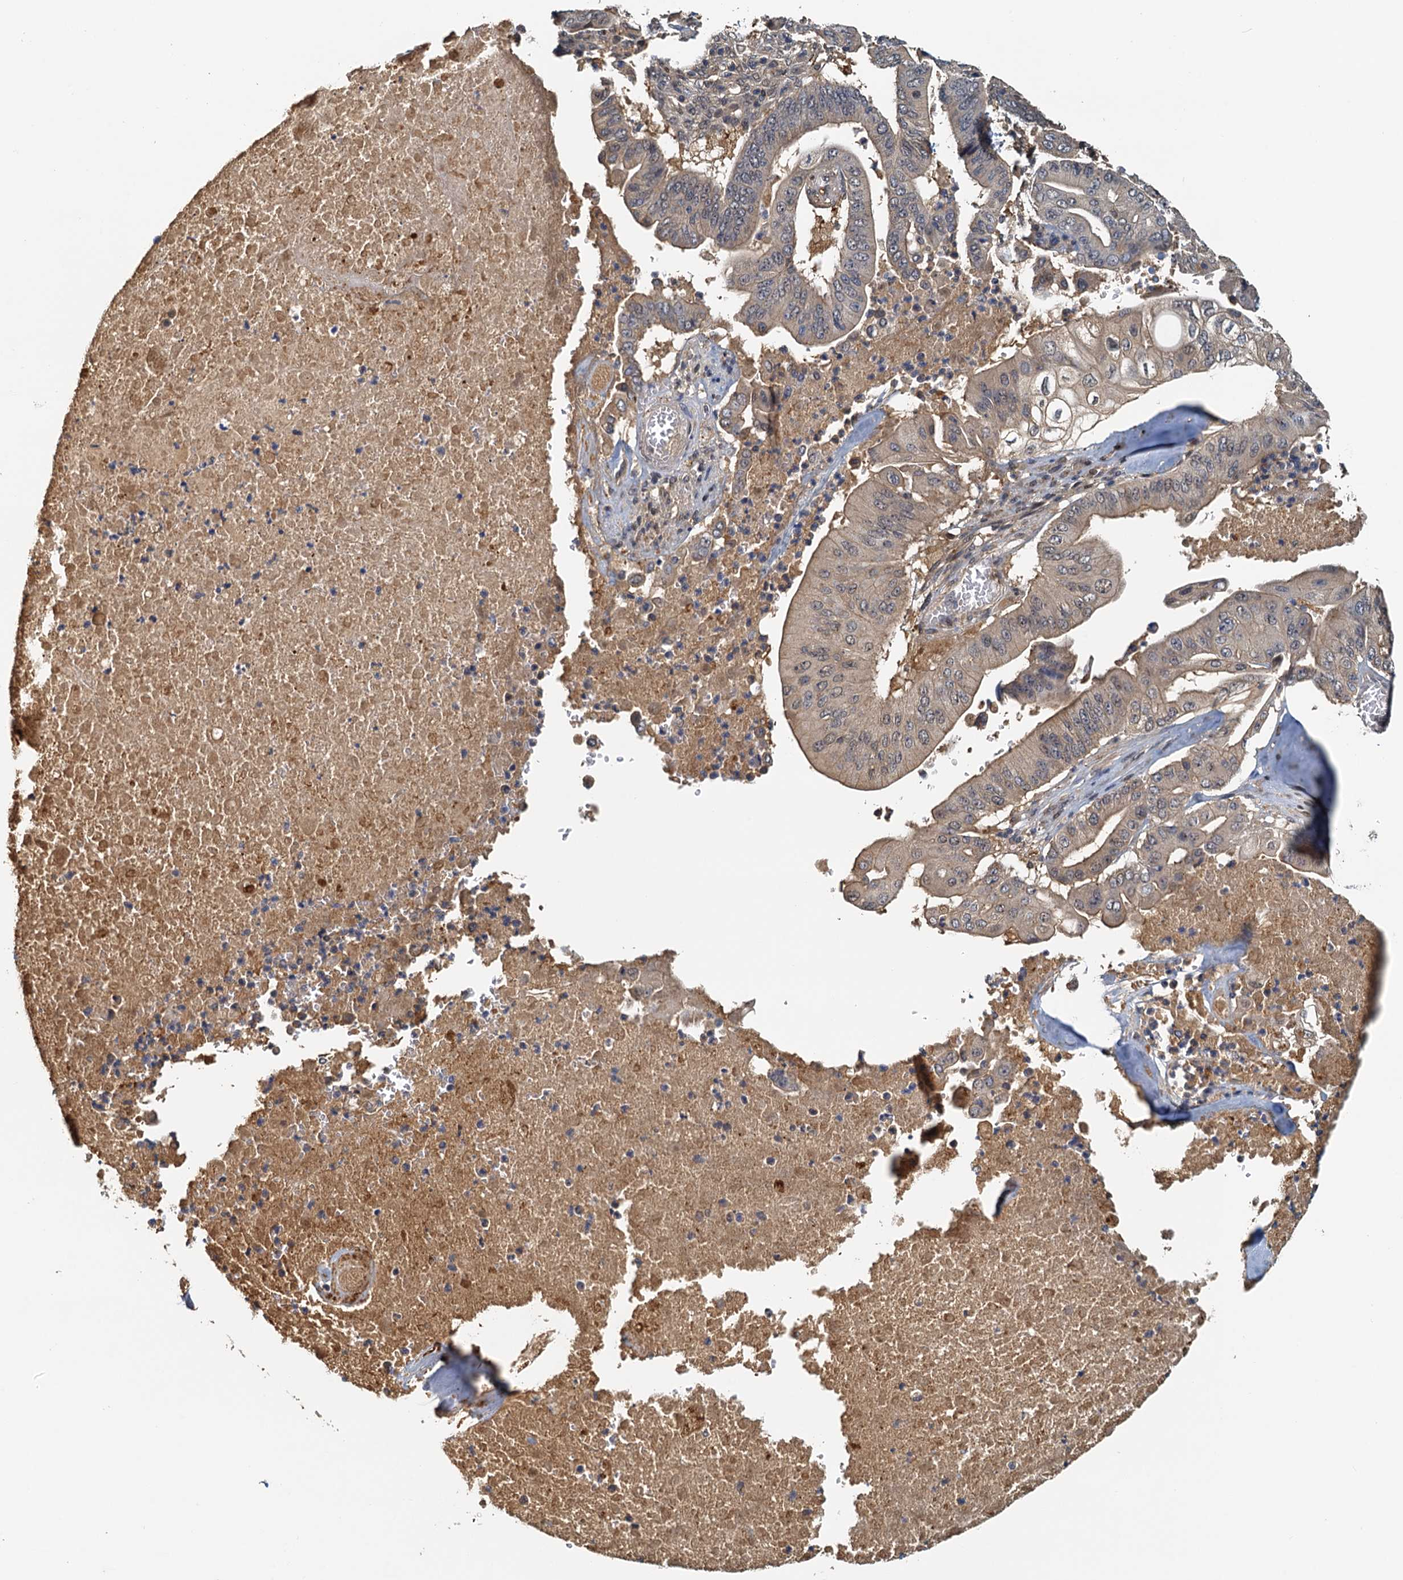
{"staining": {"intensity": "weak", "quantity": "25%-75%", "location": "cytoplasmic/membranous"}, "tissue": "pancreatic cancer", "cell_type": "Tumor cells", "image_type": "cancer", "snomed": [{"axis": "morphology", "description": "Adenocarcinoma, NOS"}, {"axis": "topography", "description": "Pancreas"}], "caption": "Weak cytoplasmic/membranous protein positivity is appreciated in approximately 25%-75% of tumor cells in pancreatic adenocarcinoma. (DAB IHC, brown staining for protein, blue staining for nuclei).", "gene": "UBL7", "patient": {"sex": "female", "age": 77}}